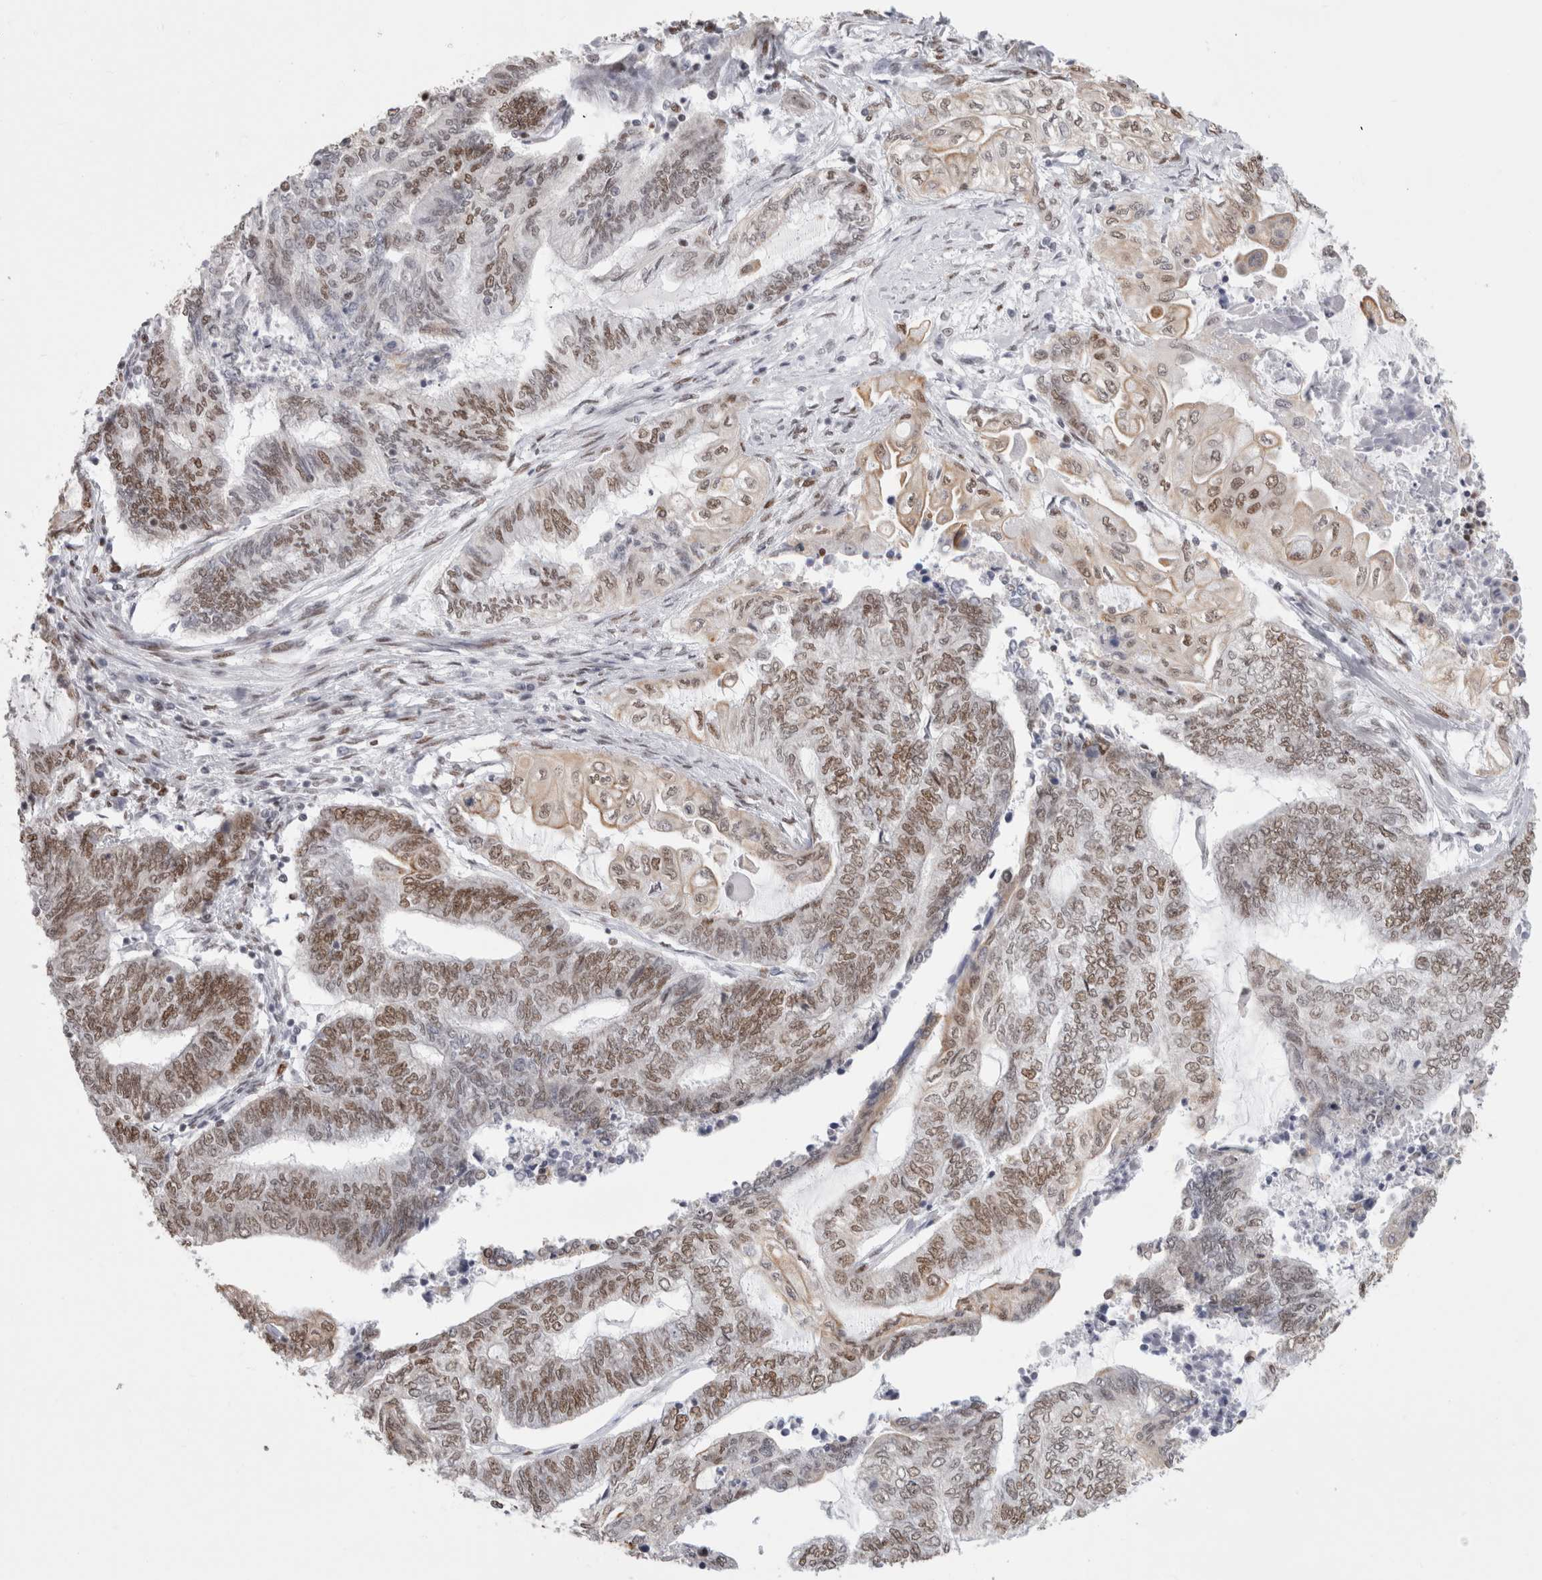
{"staining": {"intensity": "moderate", "quantity": "25%-75%", "location": "nuclear"}, "tissue": "endometrial cancer", "cell_type": "Tumor cells", "image_type": "cancer", "snomed": [{"axis": "morphology", "description": "Adenocarcinoma, NOS"}, {"axis": "topography", "description": "Uterus"}, {"axis": "topography", "description": "Endometrium"}], "caption": "Moderate nuclear protein positivity is present in approximately 25%-75% of tumor cells in endometrial adenocarcinoma.", "gene": "SMARCC1", "patient": {"sex": "female", "age": 70}}